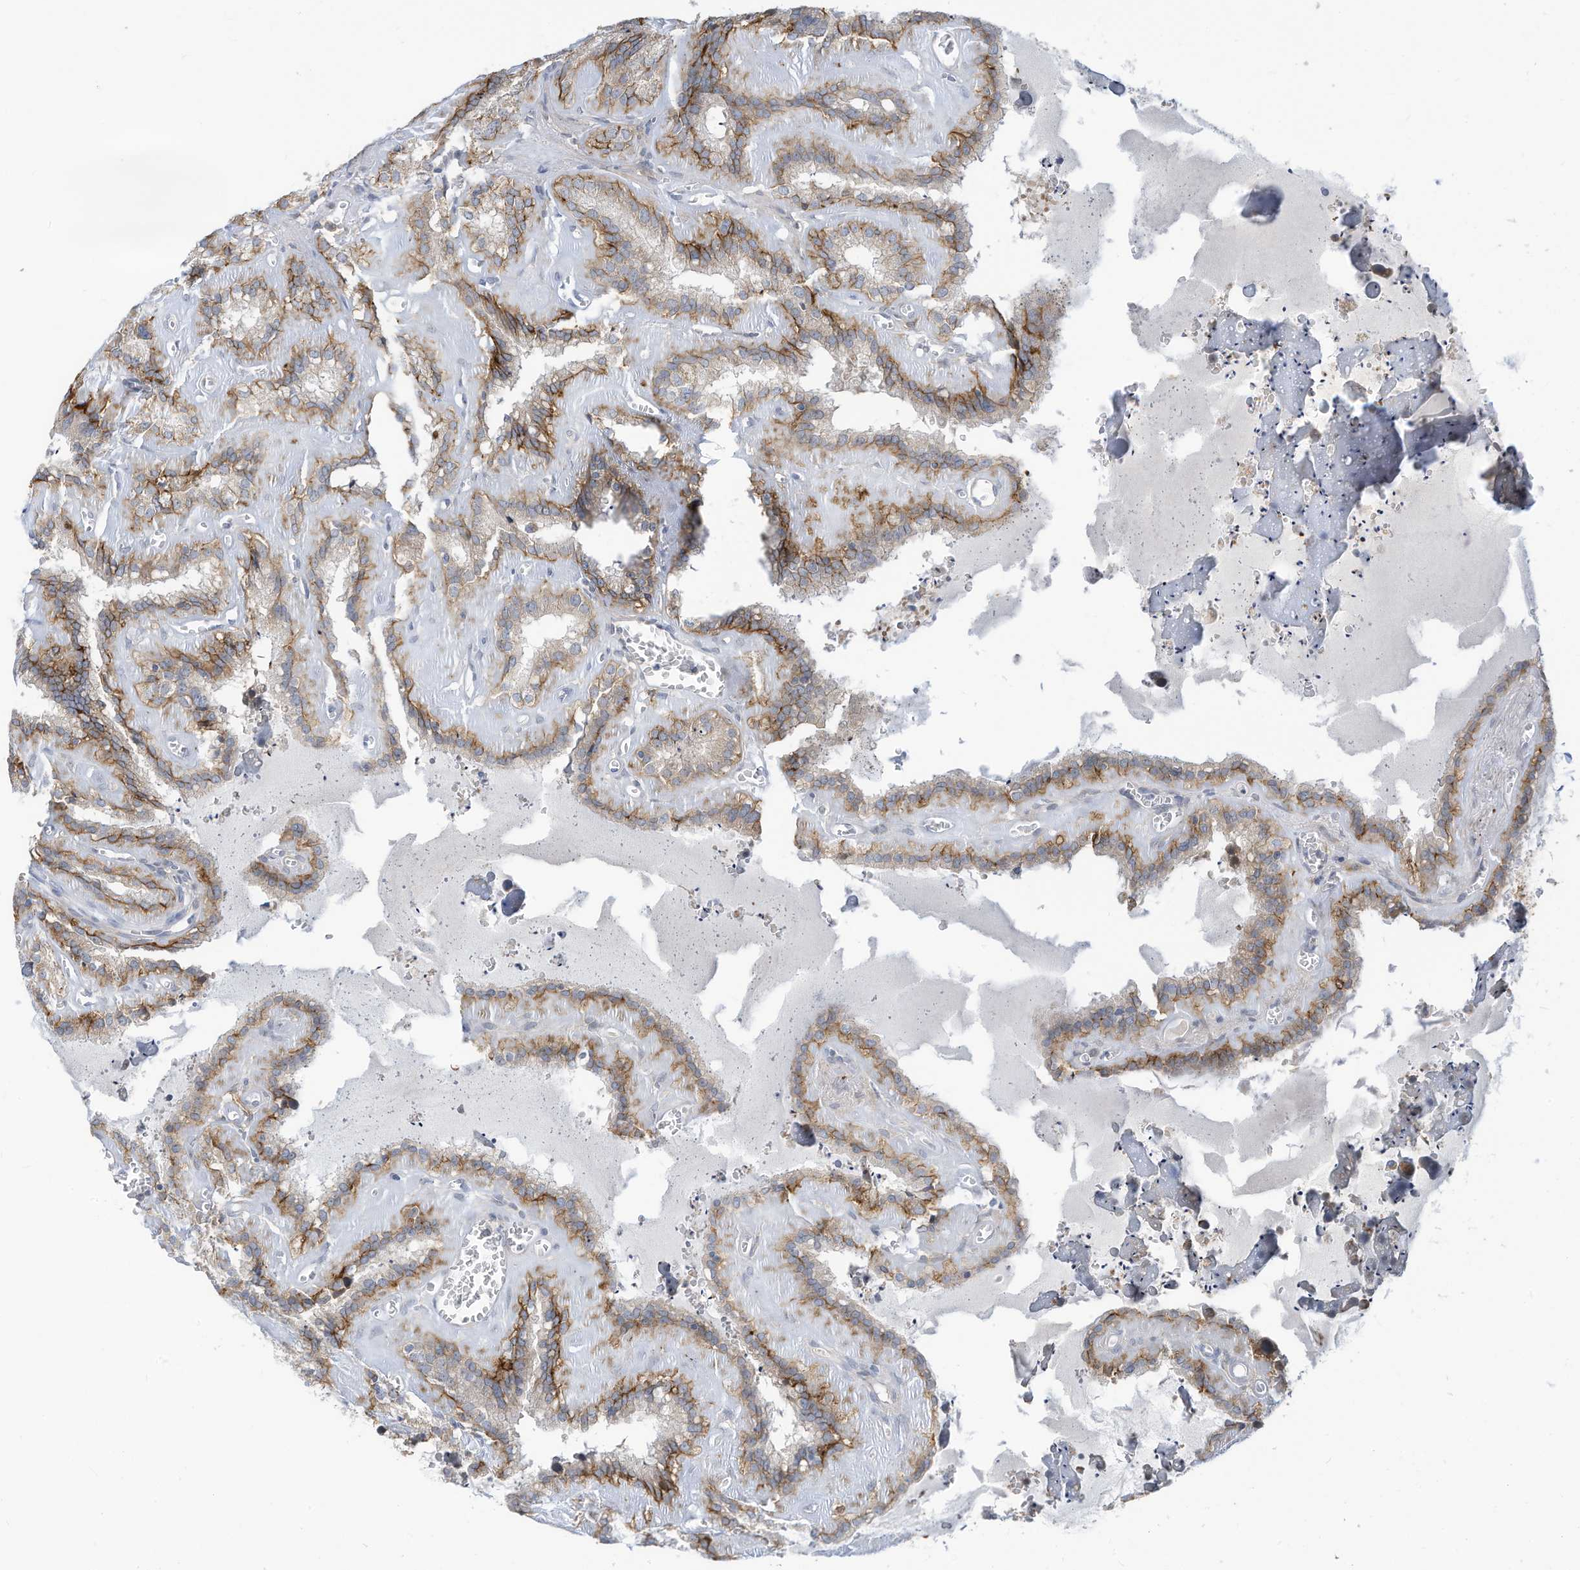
{"staining": {"intensity": "moderate", "quantity": ">75%", "location": "cytoplasmic/membranous"}, "tissue": "seminal vesicle", "cell_type": "Glandular cells", "image_type": "normal", "snomed": [{"axis": "morphology", "description": "Normal tissue, NOS"}, {"axis": "topography", "description": "Prostate"}, {"axis": "topography", "description": "Seminal veicle"}], "caption": "Protein expression analysis of benign human seminal vesicle reveals moderate cytoplasmic/membranous positivity in approximately >75% of glandular cells. (brown staining indicates protein expression, while blue staining denotes nuclei).", "gene": "SLC1A5", "patient": {"sex": "male", "age": 59}}